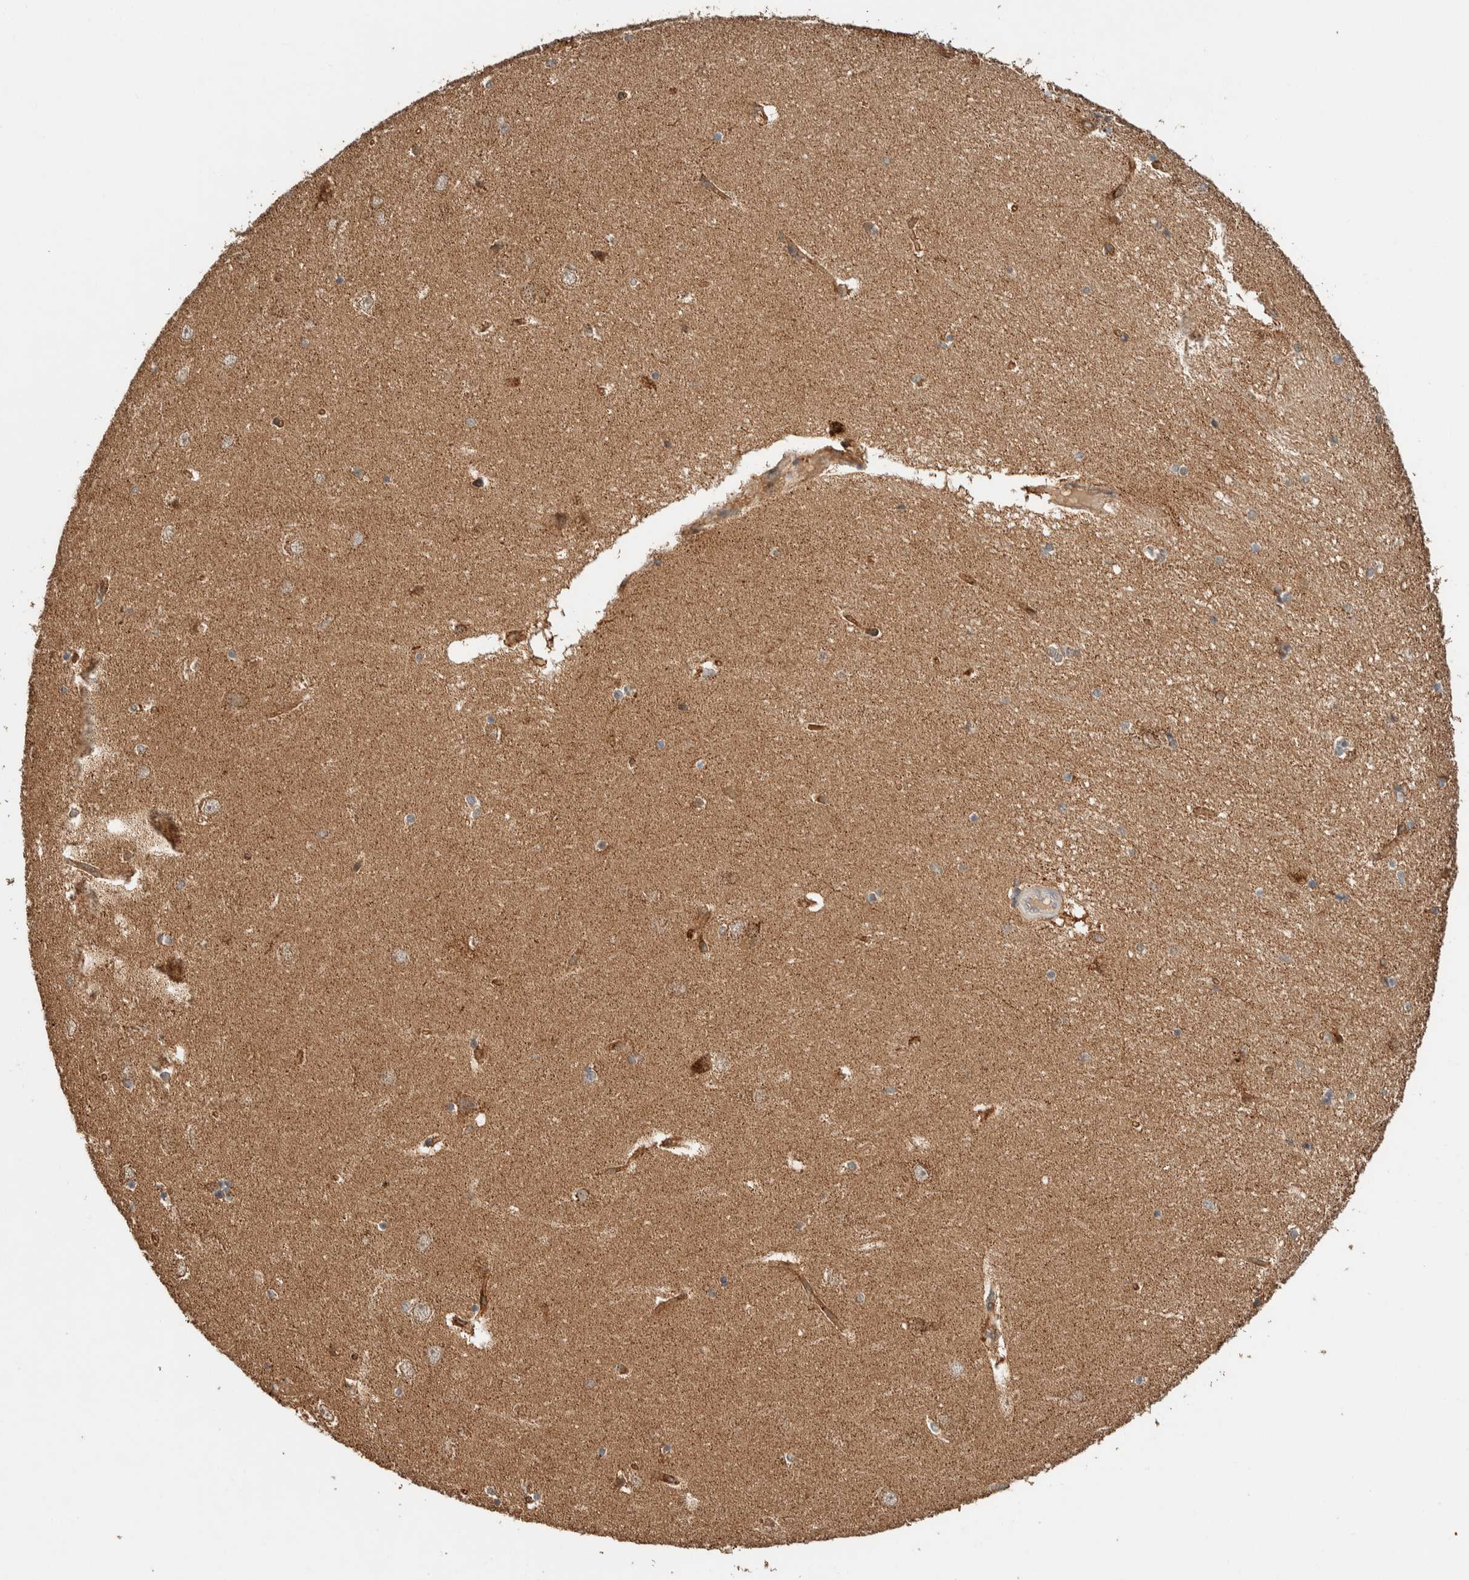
{"staining": {"intensity": "moderate", "quantity": "25%-75%", "location": "cytoplasmic/membranous"}, "tissue": "hippocampus", "cell_type": "Glial cells", "image_type": "normal", "snomed": [{"axis": "morphology", "description": "Normal tissue, NOS"}, {"axis": "topography", "description": "Hippocampus"}], "caption": "Glial cells exhibit medium levels of moderate cytoplasmic/membranous expression in about 25%-75% of cells in normal hippocampus. (brown staining indicates protein expression, while blue staining denotes nuclei).", "gene": "ZNF567", "patient": {"sex": "female", "age": 54}}